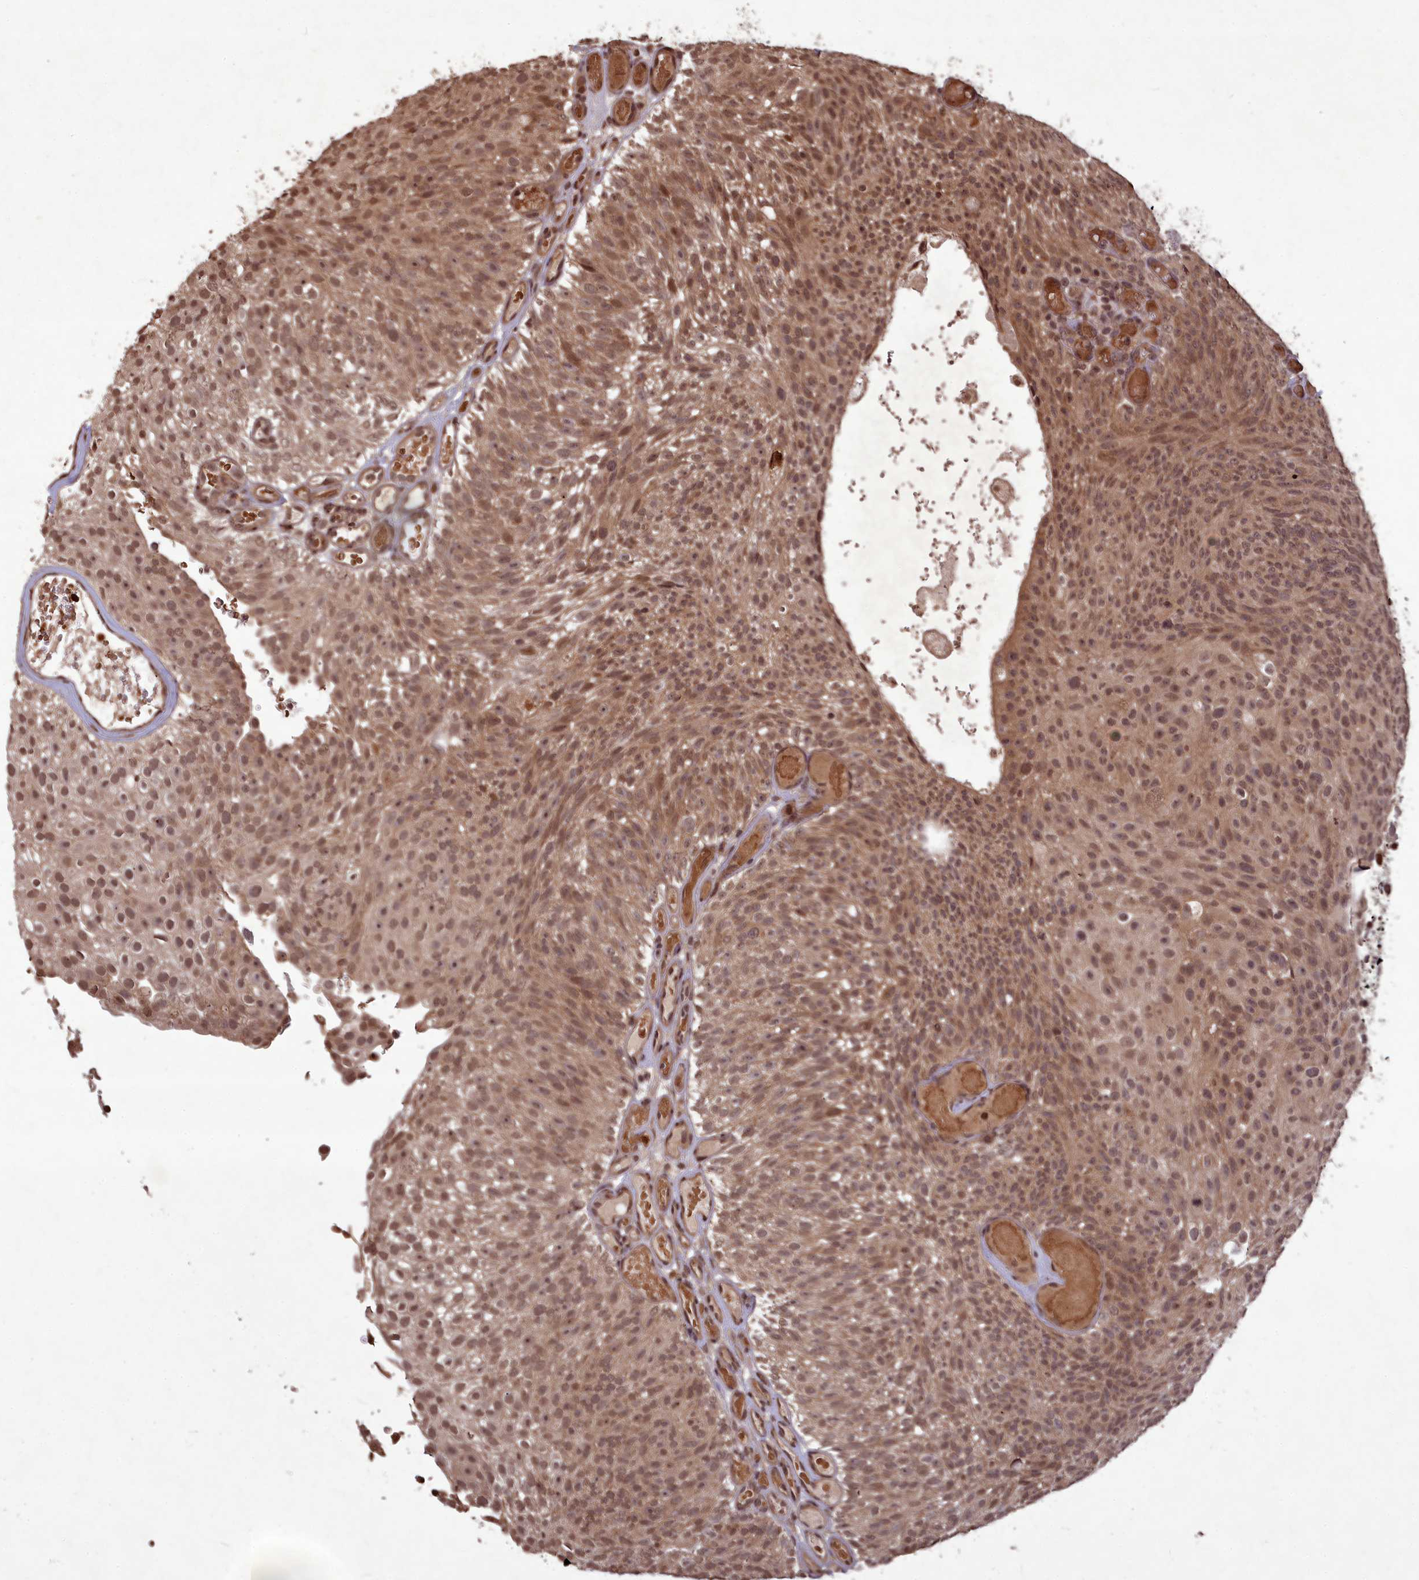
{"staining": {"intensity": "moderate", "quantity": ">75%", "location": "cytoplasmic/membranous,nuclear"}, "tissue": "urothelial cancer", "cell_type": "Tumor cells", "image_type": "cancer", "snomed": [{"axis": "morphology", "description": "Urothelial carcinoma, Low grade"}, {"axis": "topography", "description": "Urinary bladder"}], "caption": "Immunohistochemical staining of low-grade urothelial carcinoma exhibits moderate cytoplasmic/membranous and nuclear protein positivity in about >75% of tumor cells.", "gene": "SRMS", "patient": {"sex": "male", "age": 78}}